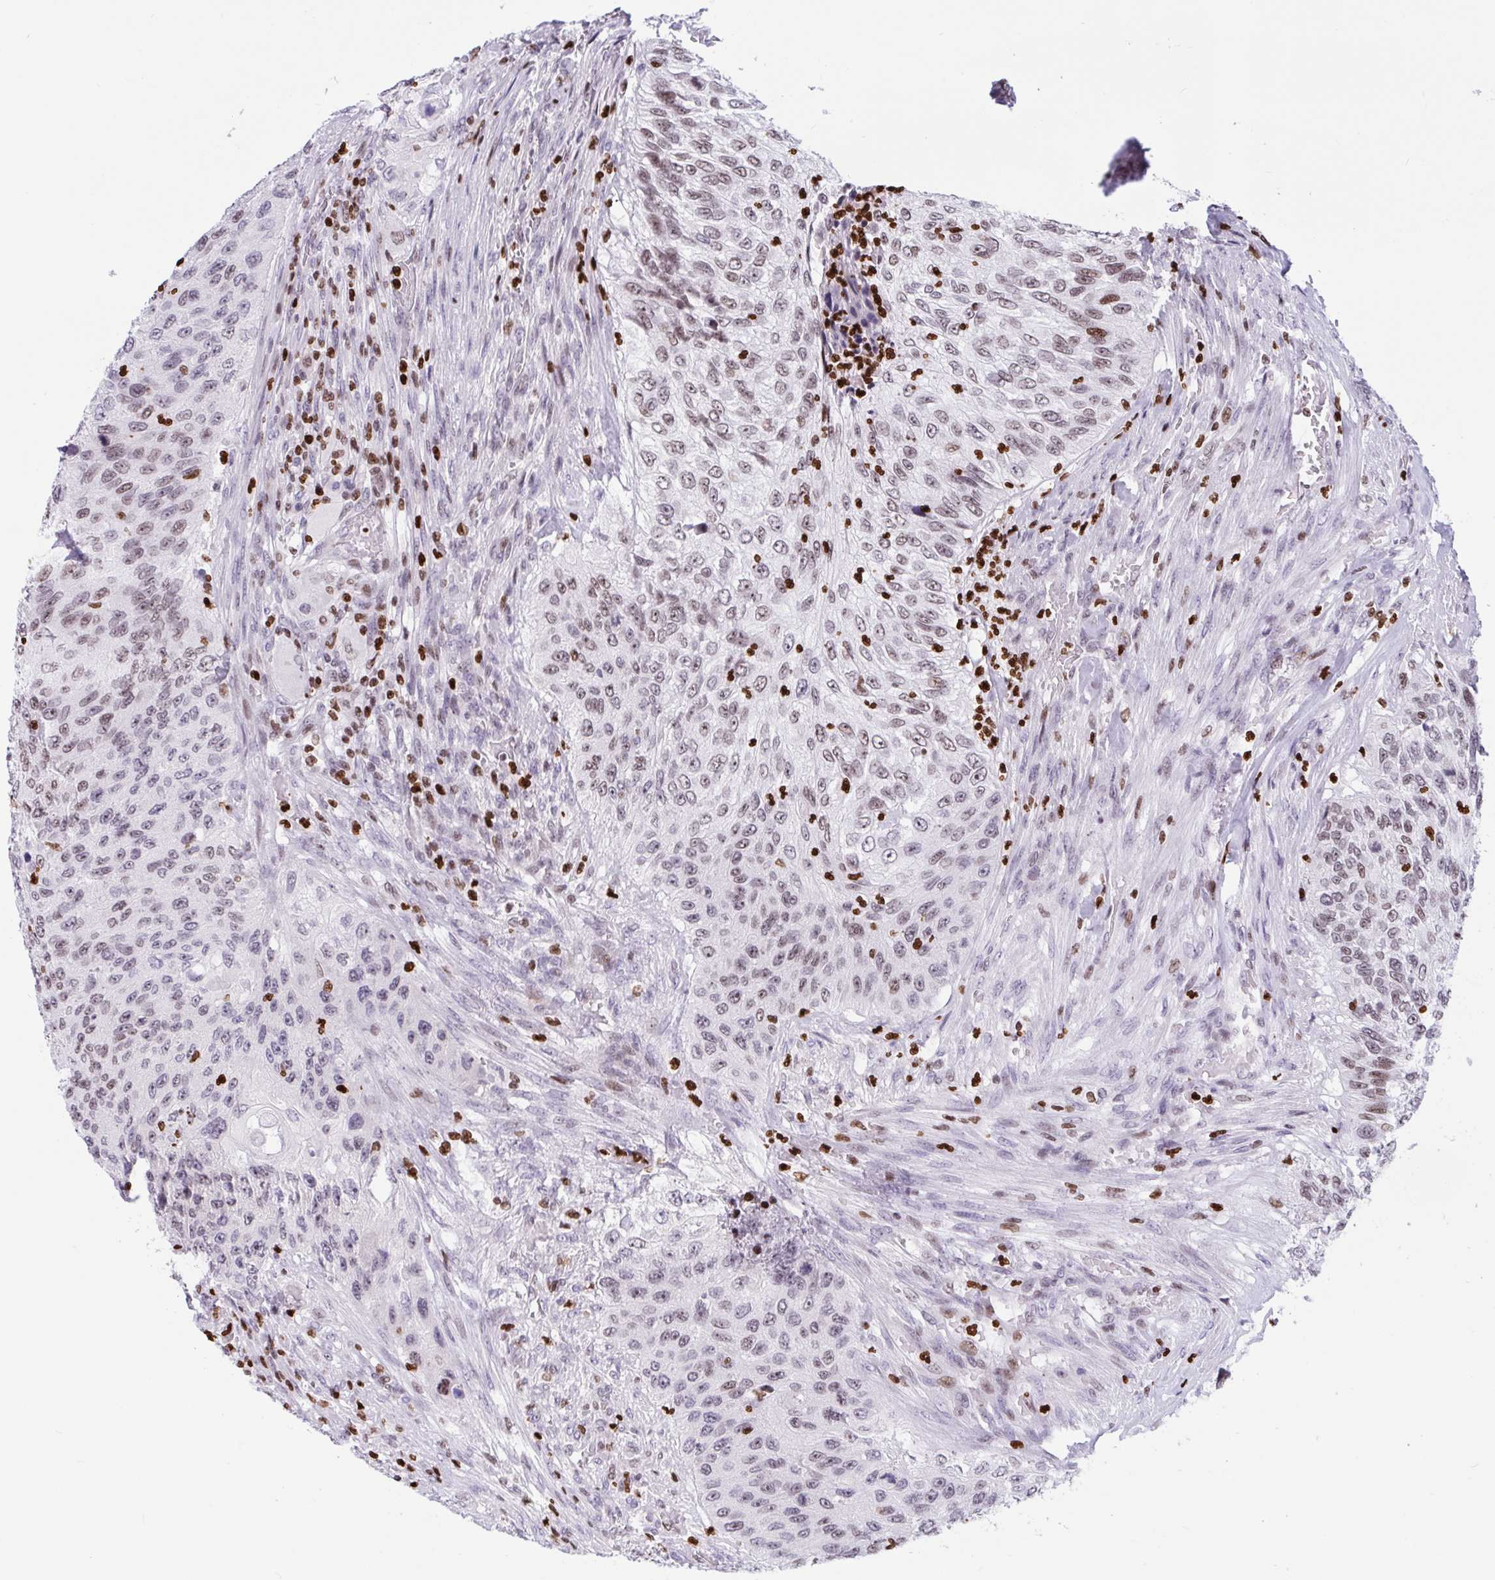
{"staining": {"intensity": "weak", "quantity": "25%-75%", "location": "nuclear"}, "tissue": "urothelial cancer", "cell_type": "Tumor cells", "image_type": "cancer", "snomed": [{"axis": "morphology", "description": "Urothelial carcinoma, High grade"}, {"axis": "topography", "description": "Urinary bladder"}], "caption": "Immunohistochemical staining of human urothelial cancer exhibits low levels of weak nuclear staining in approximately 25%-75% of tumor cells.", "gene": "HMGB2", "patient": {"sex": "female", "age": 60}}